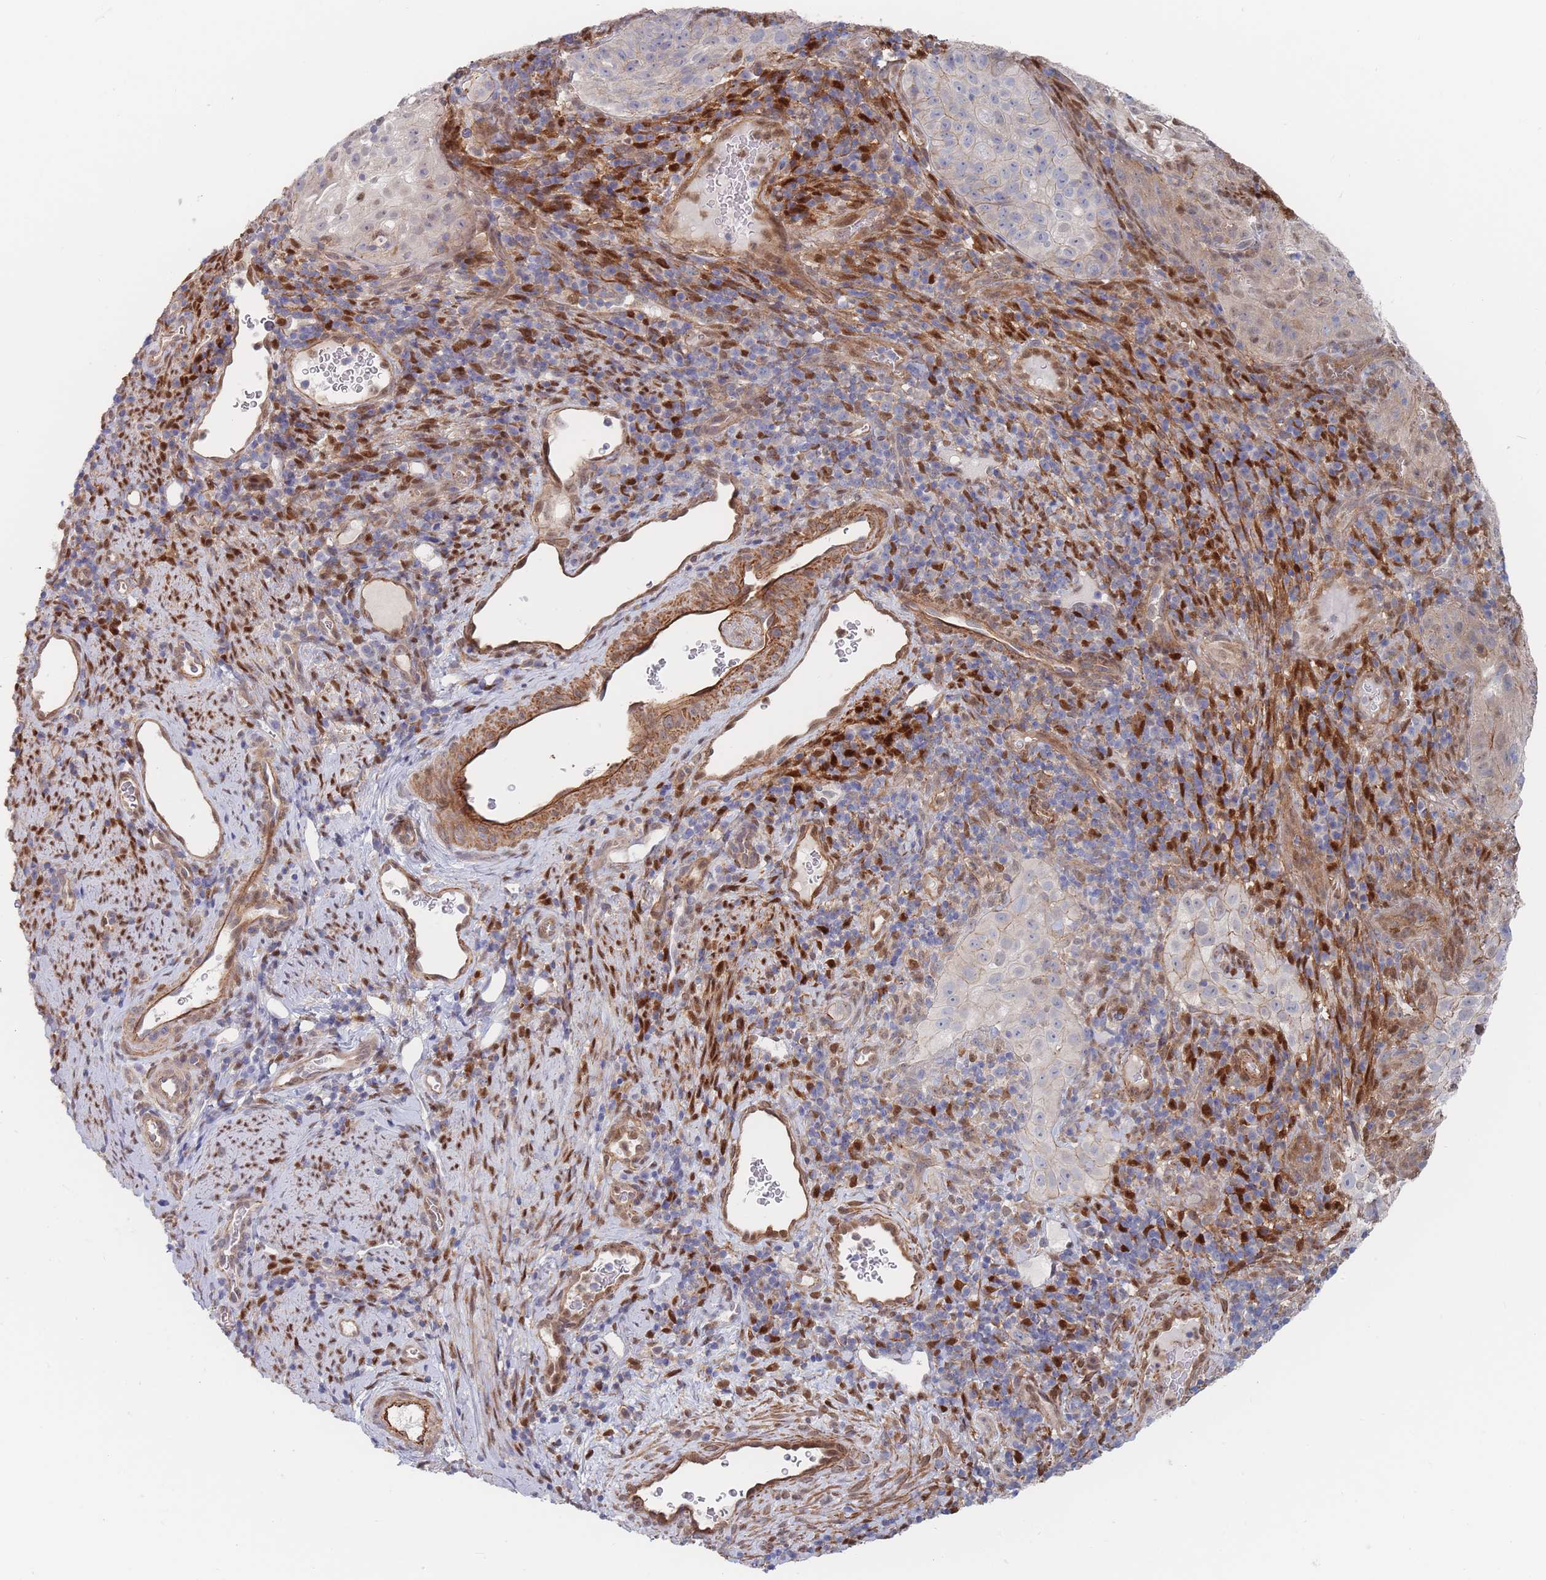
{"staining": {"intensity": "negative", "quantity": "none", "location": "none"}, "tissue": "cervical cancer", "cell_type": "Tumor cells", "image_type": "cancer", "snomed": [{"axis": "morphology", "description": "Squamous cell carcinoma, NOS"}, {"axis": "topography", "description": "Cervix"}], "caption": "Protein analysis of squamous cell carcinoma (cervical) exhibits no significant positivity in tumor cells.", "gene": "G6PC1", "patient": {"sex": "female", "age": 52}}